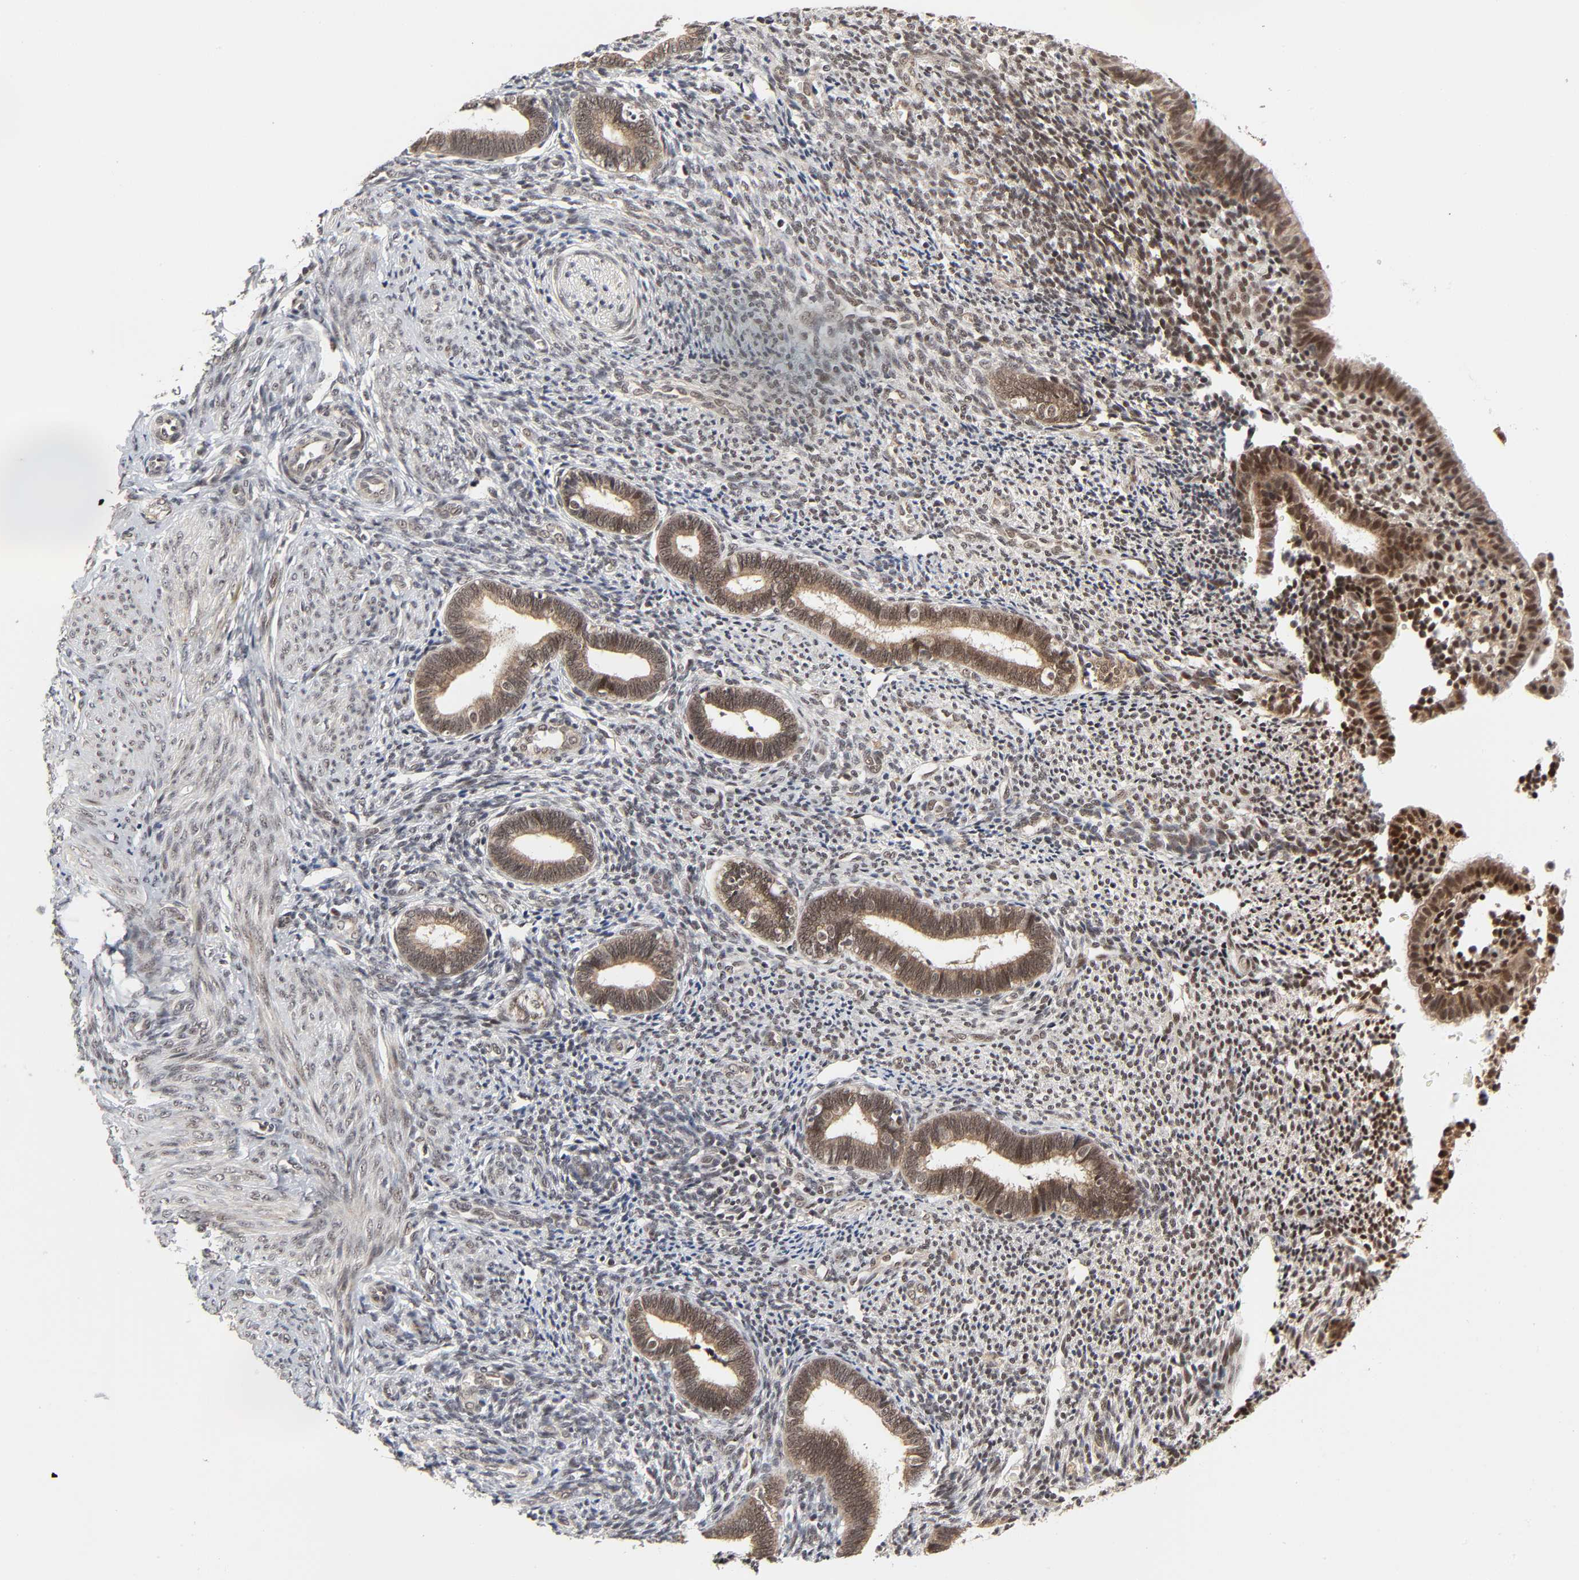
{"staining": {"intensity": "moderate", "quantity": ">75%", "location": "nuclear"}, "tissue": "endometrium", "cell_type": "Cells in endometrial stroma", "image_type": "normal", "snomed": [{"axis": "morphology", "description": "Normal tissue, NOS"}, {"axis": "topography", "description": "Endometrium"}], "caption": "About >75% of cells in endometrial stroma in benign human endometrium demonstrate moderate nuclear protein positivity as visualized by brown immunohistochemical staining.", "gene": "ZKSCAN8", "patient": {"sex": "female", "age": 27}}